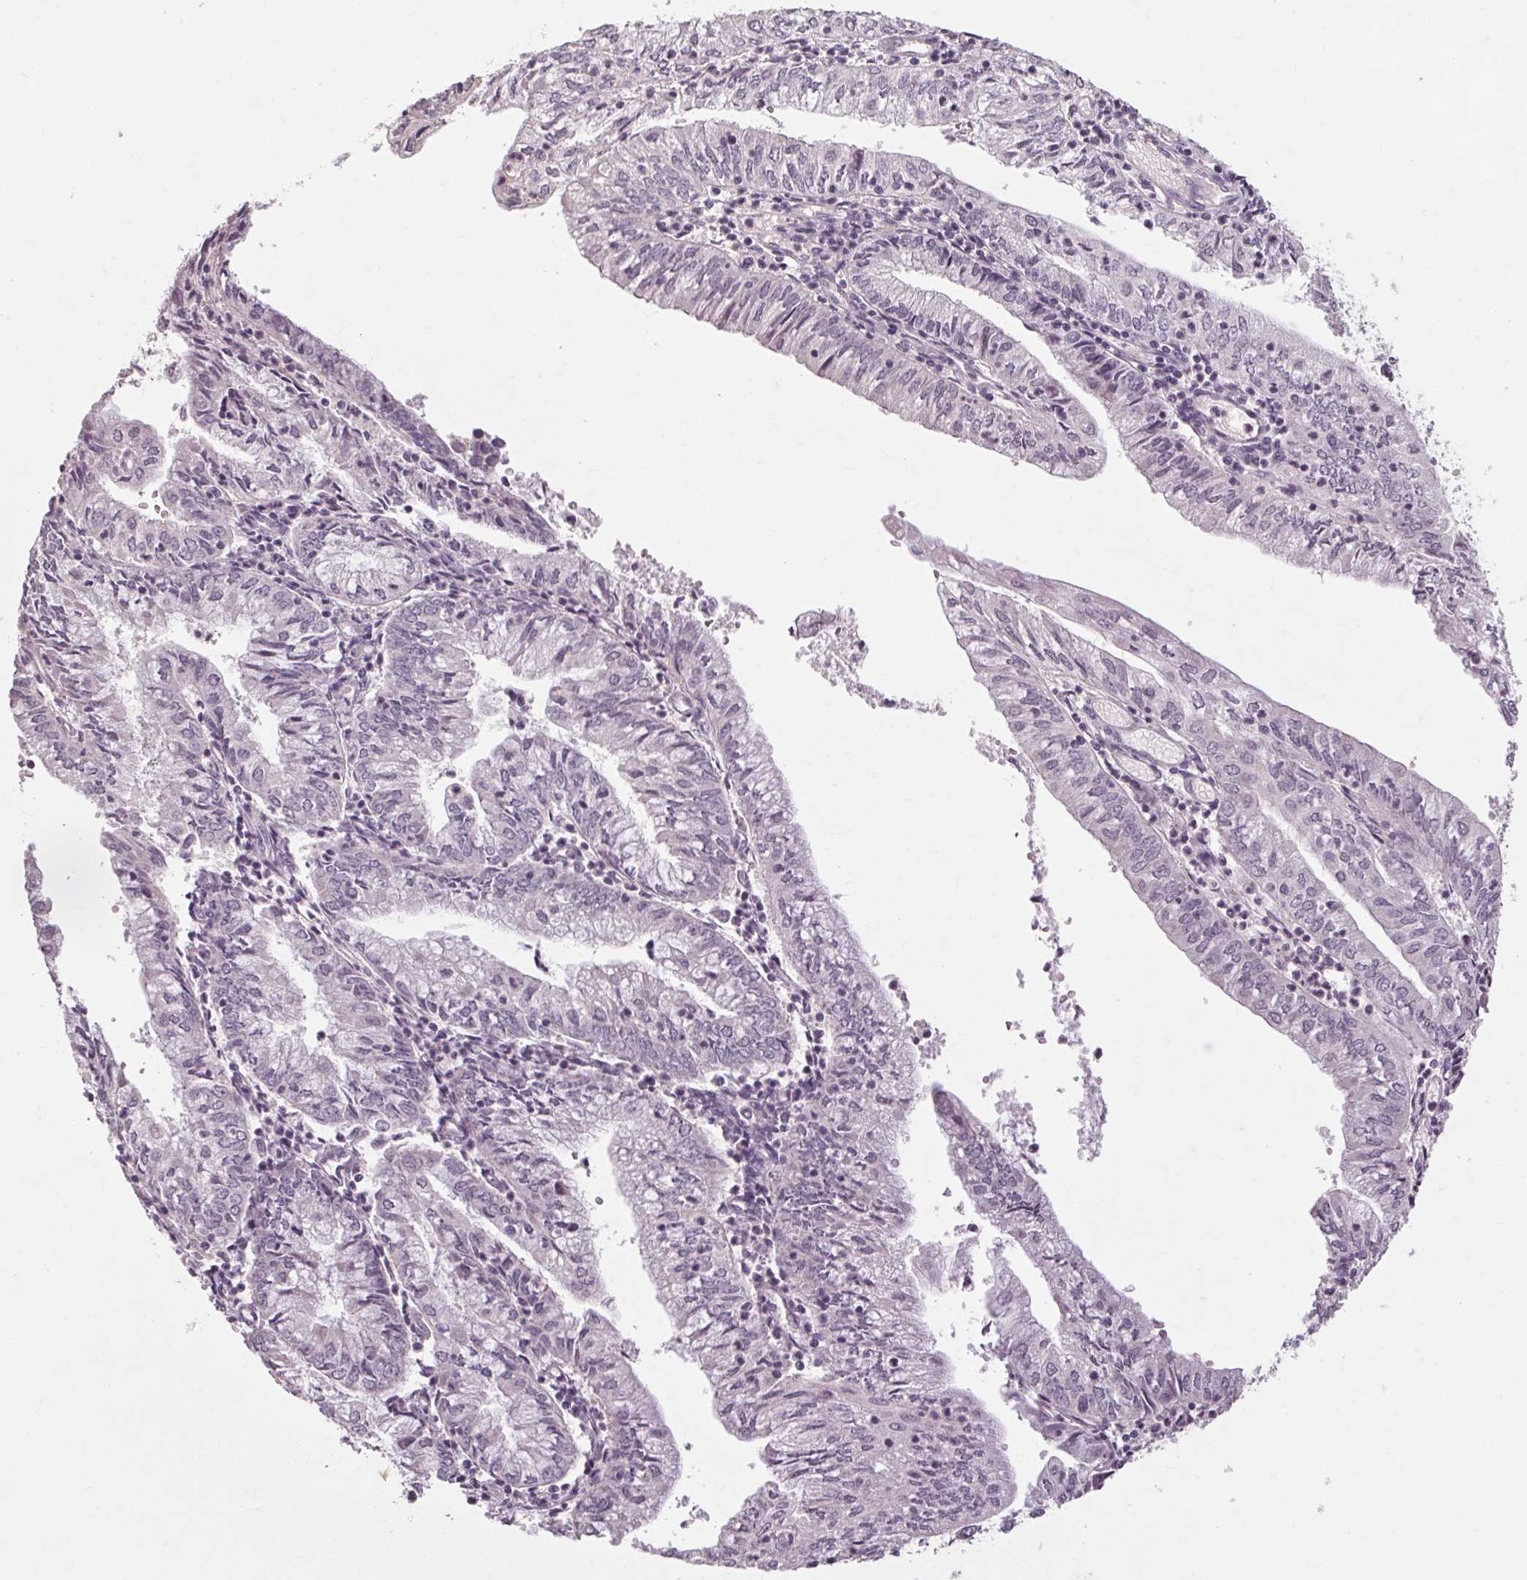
{"staining": {"intensity": "negative", "quantity": "none", "location": "none"}, "tissue": "endometrial cancer", "cell_type": "Tumor cells", "image_type": "cancer", "snomed": [{"axis": "morphology", "description": "Adenocarcinoma, NOS"}, {"axis": "topography", "description": "Endometrium"}], "caption": "This is a image of immunohistochemistry (IHC) staining of endometrial cancer (adenocarcinoma), which shows no positivity in tumor cells.", "gene": "POMC", "patient": {"sex": "female", "age": 55}}